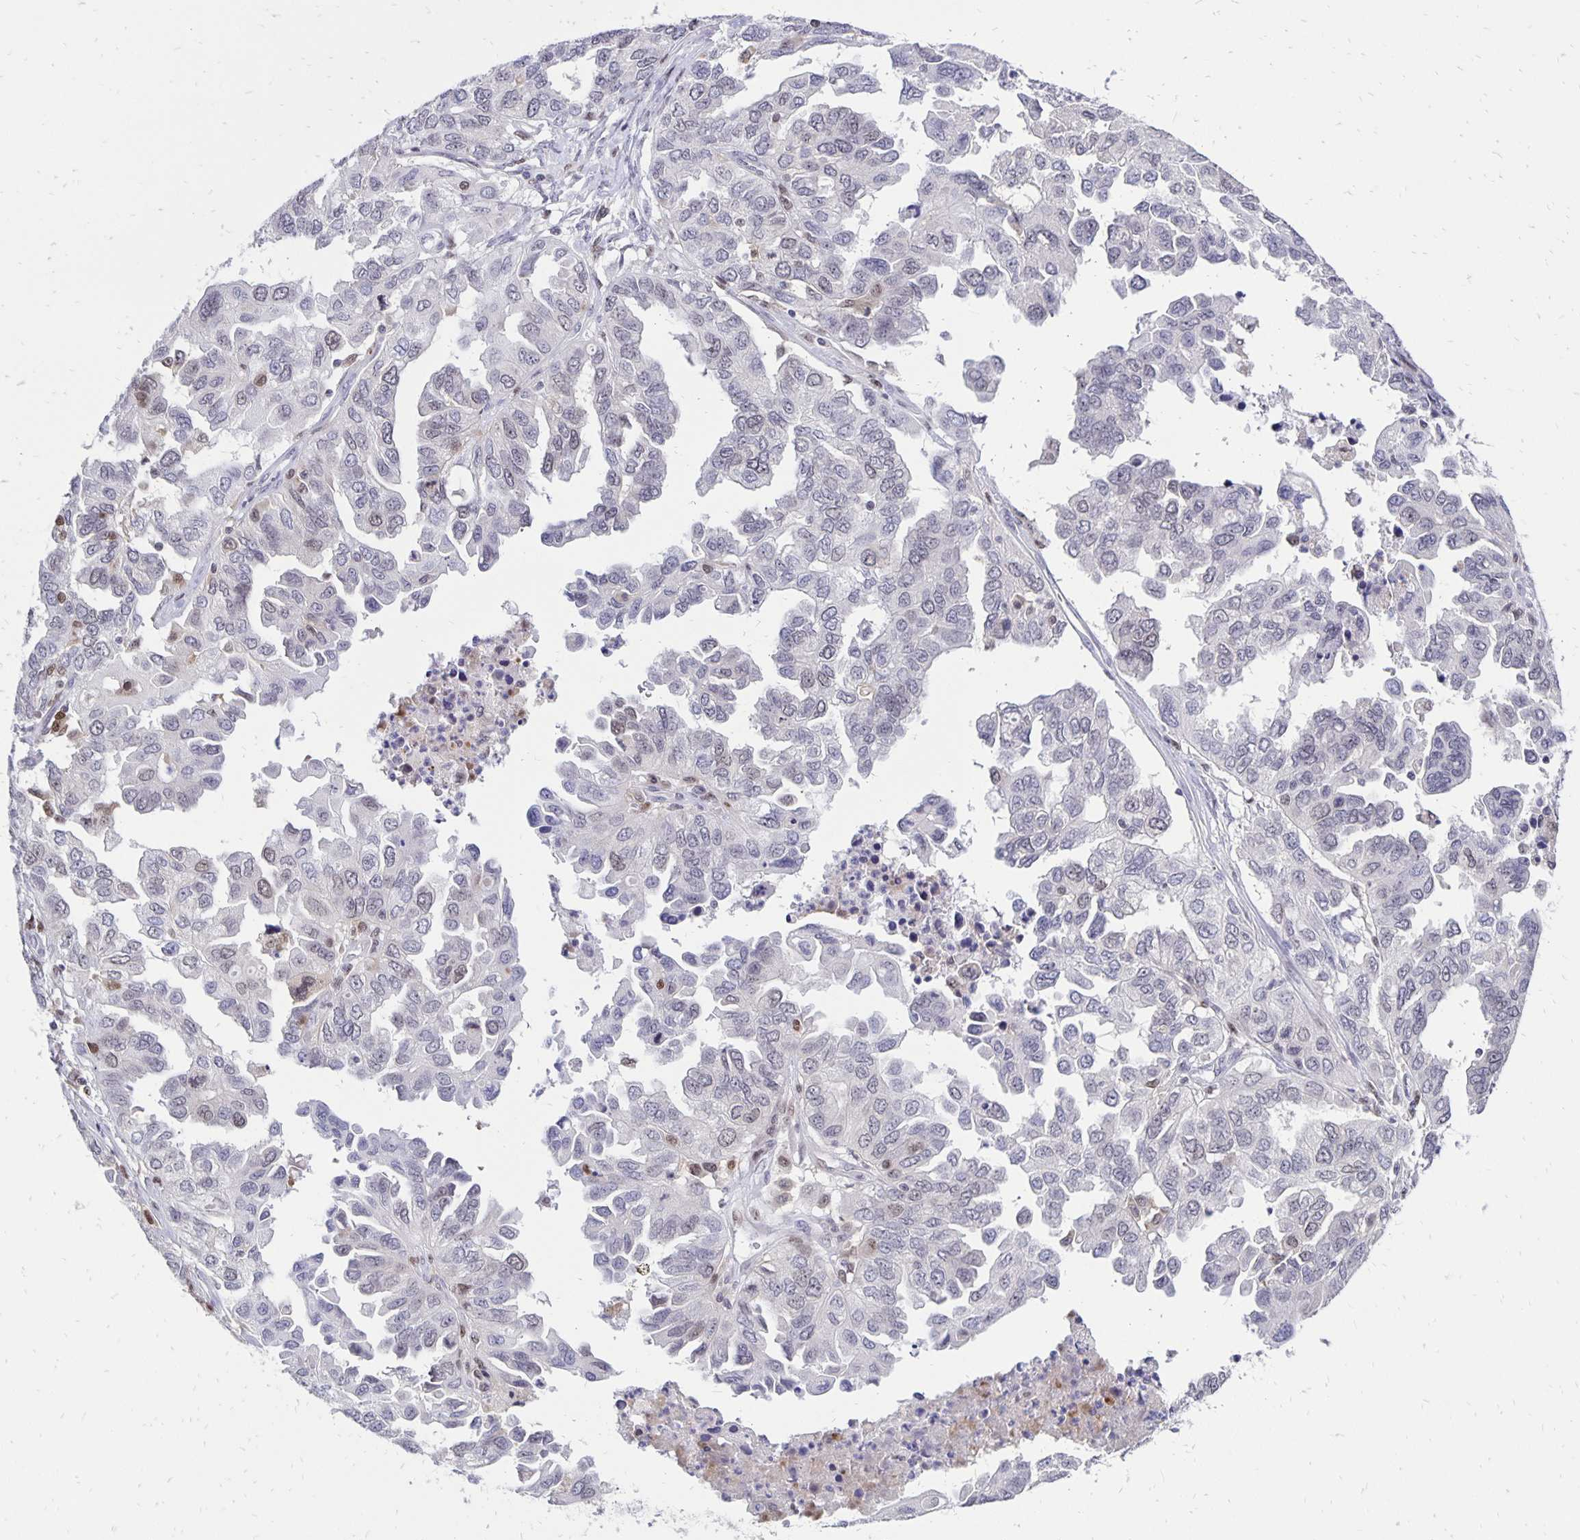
{"staining": {"intensity": "negative", "quantity": "none", "location": "none"}, "tissue": "ovarian cancer", "cell_type": "Tumor cells", "image_type": "cancer", "snomed": [{"axis": "morphology", "description": "Cystadenocarcinoma, serous, NOS"}, {"axis": "topography", "description": "Ovary"}], "caption": "Immunohistochemistry micrograph of human ovarian cancer (serous cystadenocarcinoma) stained for a protein (brown), which exhibits no positivity in tumor cells.", "gene": "DCK", "patient": {"sex": "female", "age": 53}}